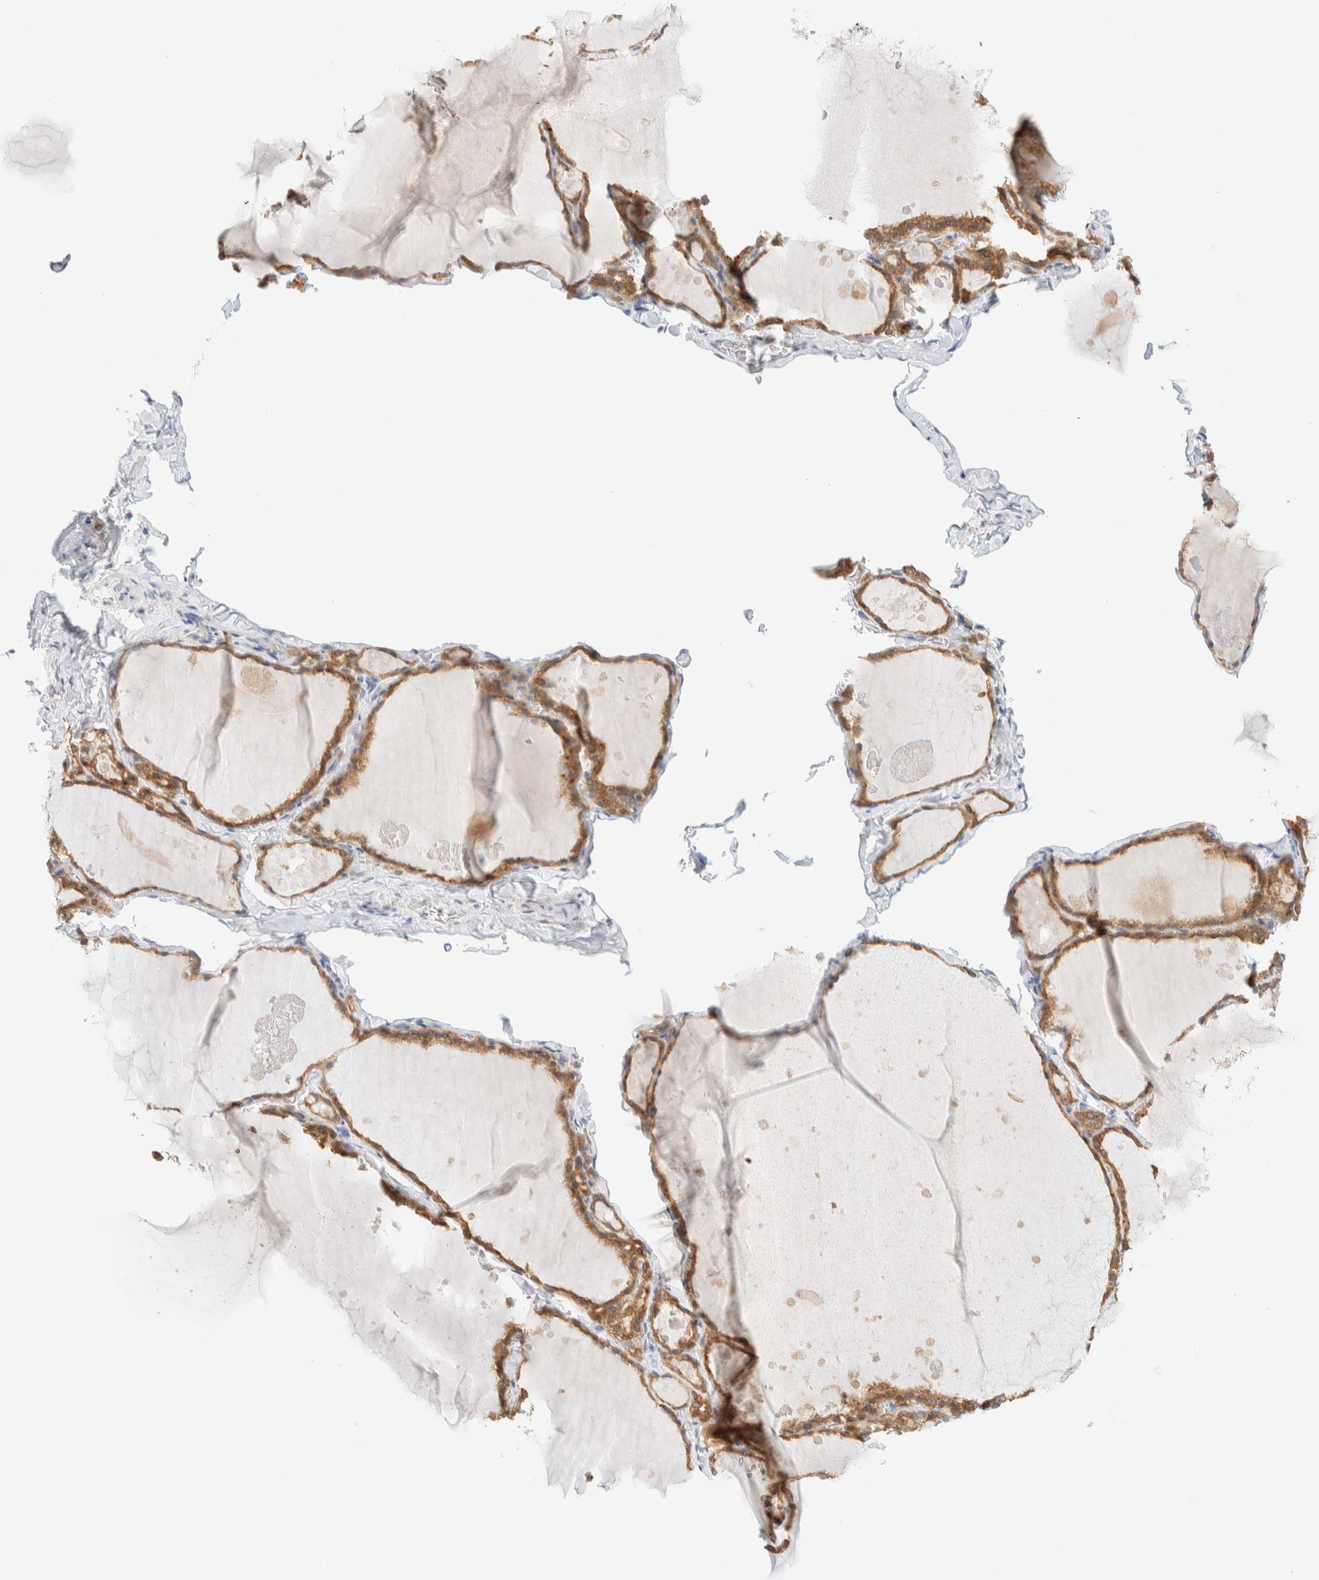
{"staining": {"intensity": "moderate", "quantity": ">75%", "location": "cytoplasmic/membranous"}, "tissue": "thyroid gland", "cell_type": "Glandular cells", "image_type": "normal", "snomed": [{"axis": "morphology", "description": "Normal tissue, NOS"}, {"axis": "topography", "description": "Thyroid gland"}], "caption": "A histopathology image of thyroid gland stained for a protein reveals moderate cytoplasmic/membranous brown staining in glandular cells.", "gene": "NT5C", "patient": {"sex": "male", "age": 56}}